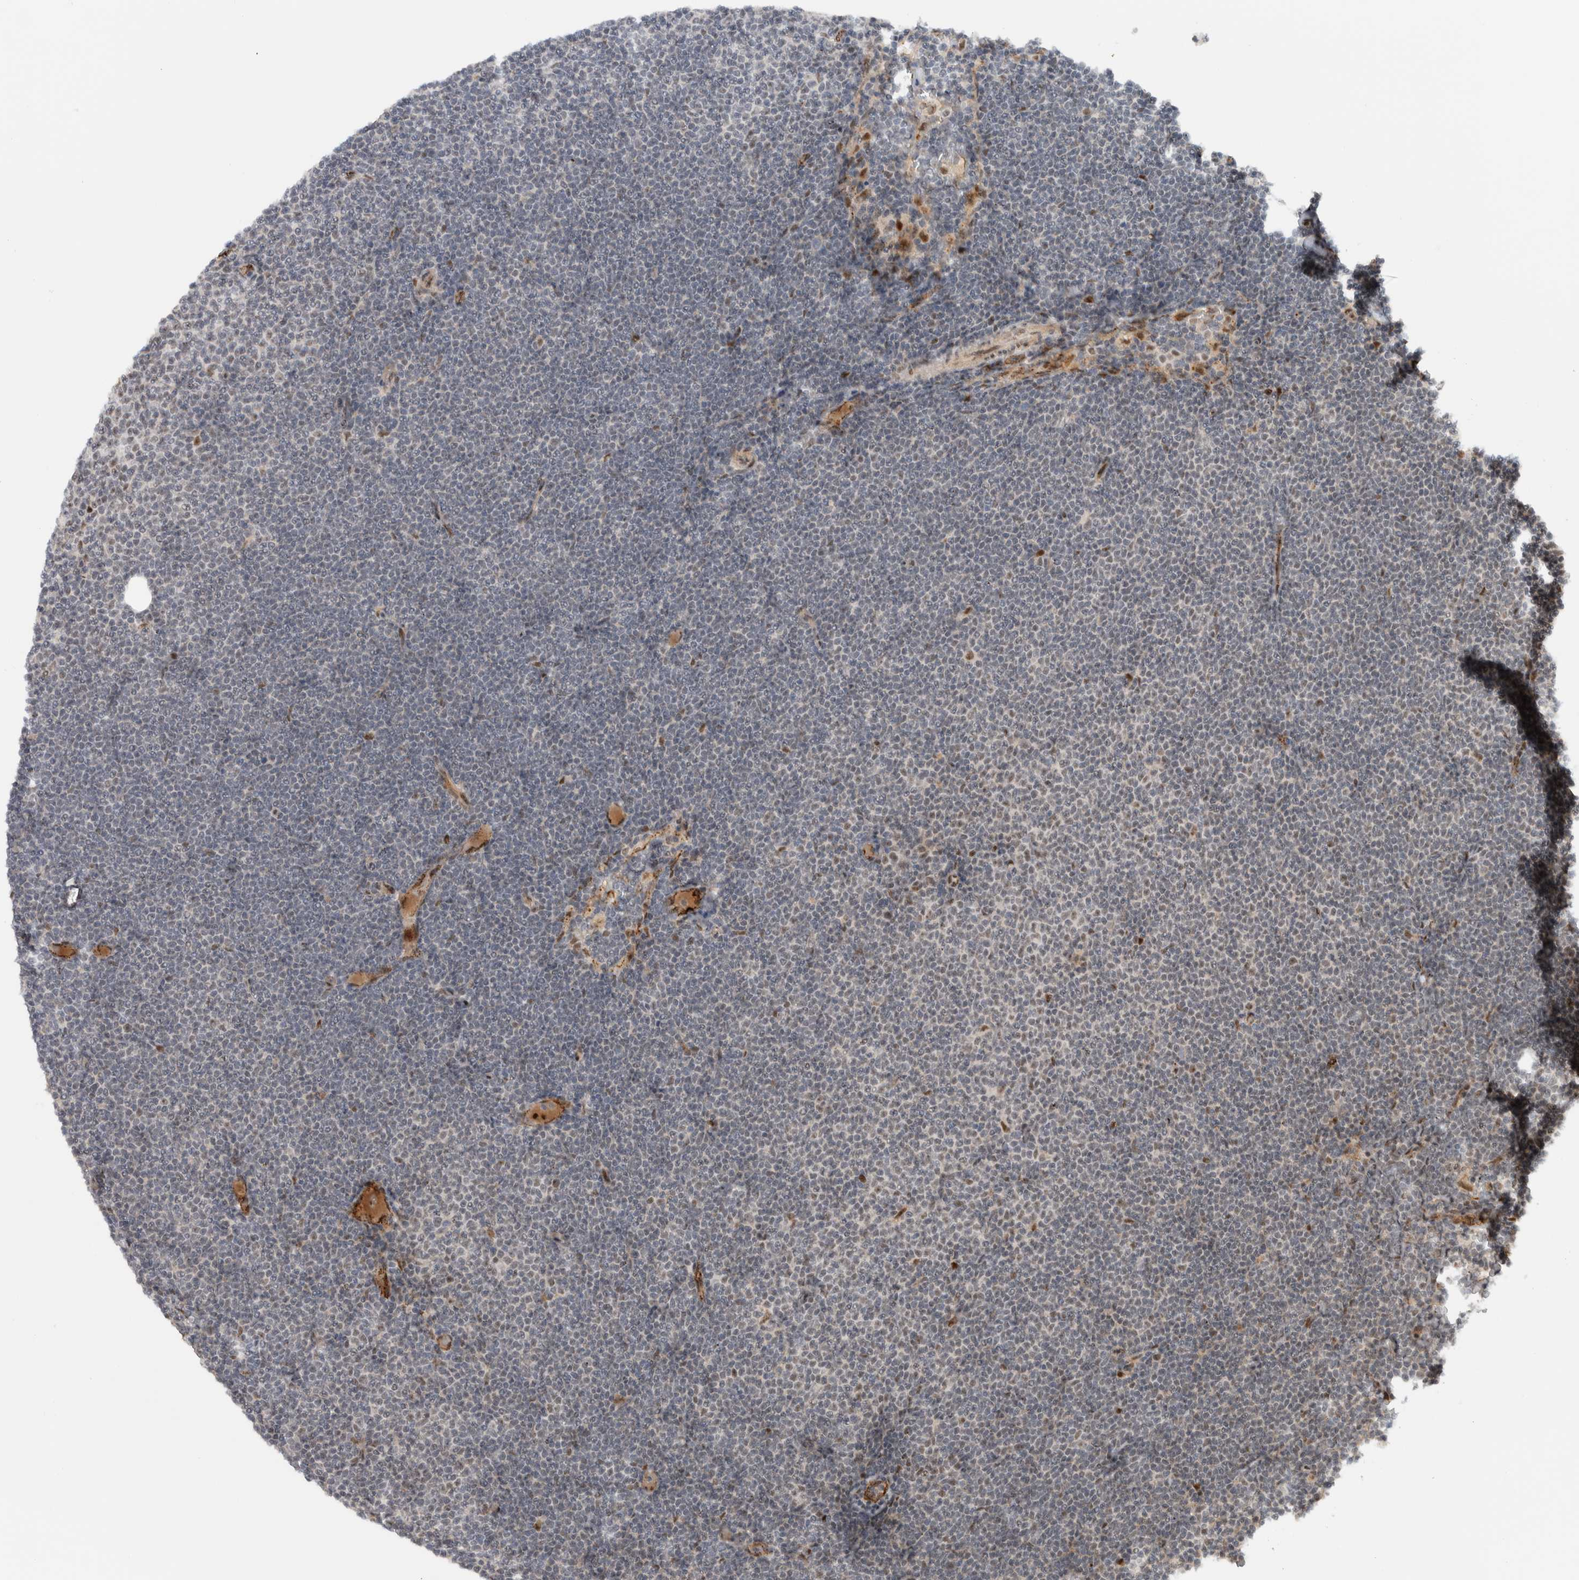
{"staining": {"intensity": "moderate", "quantity": "<25%", "location": "cytoplasmic/membranous"}, "tissue": "lymphoma", "cell_type": "Tumor cells", "image_type": "cancer", "snomed": [{"axis": "morphology", "description": "Malignant lymphoma, non-Hodgkin's type, Low grade"}, {"axis": "topography", "description": "Lymph node"}], "caption": "Tumor cells show moderate cytoplasmic/membranous staining in about <25% of cells in low-grade malignant lymphoma, non-Hodgkin's type.", "gene": "ZFP91", "patient": {"sex": "female", "age": 53}}